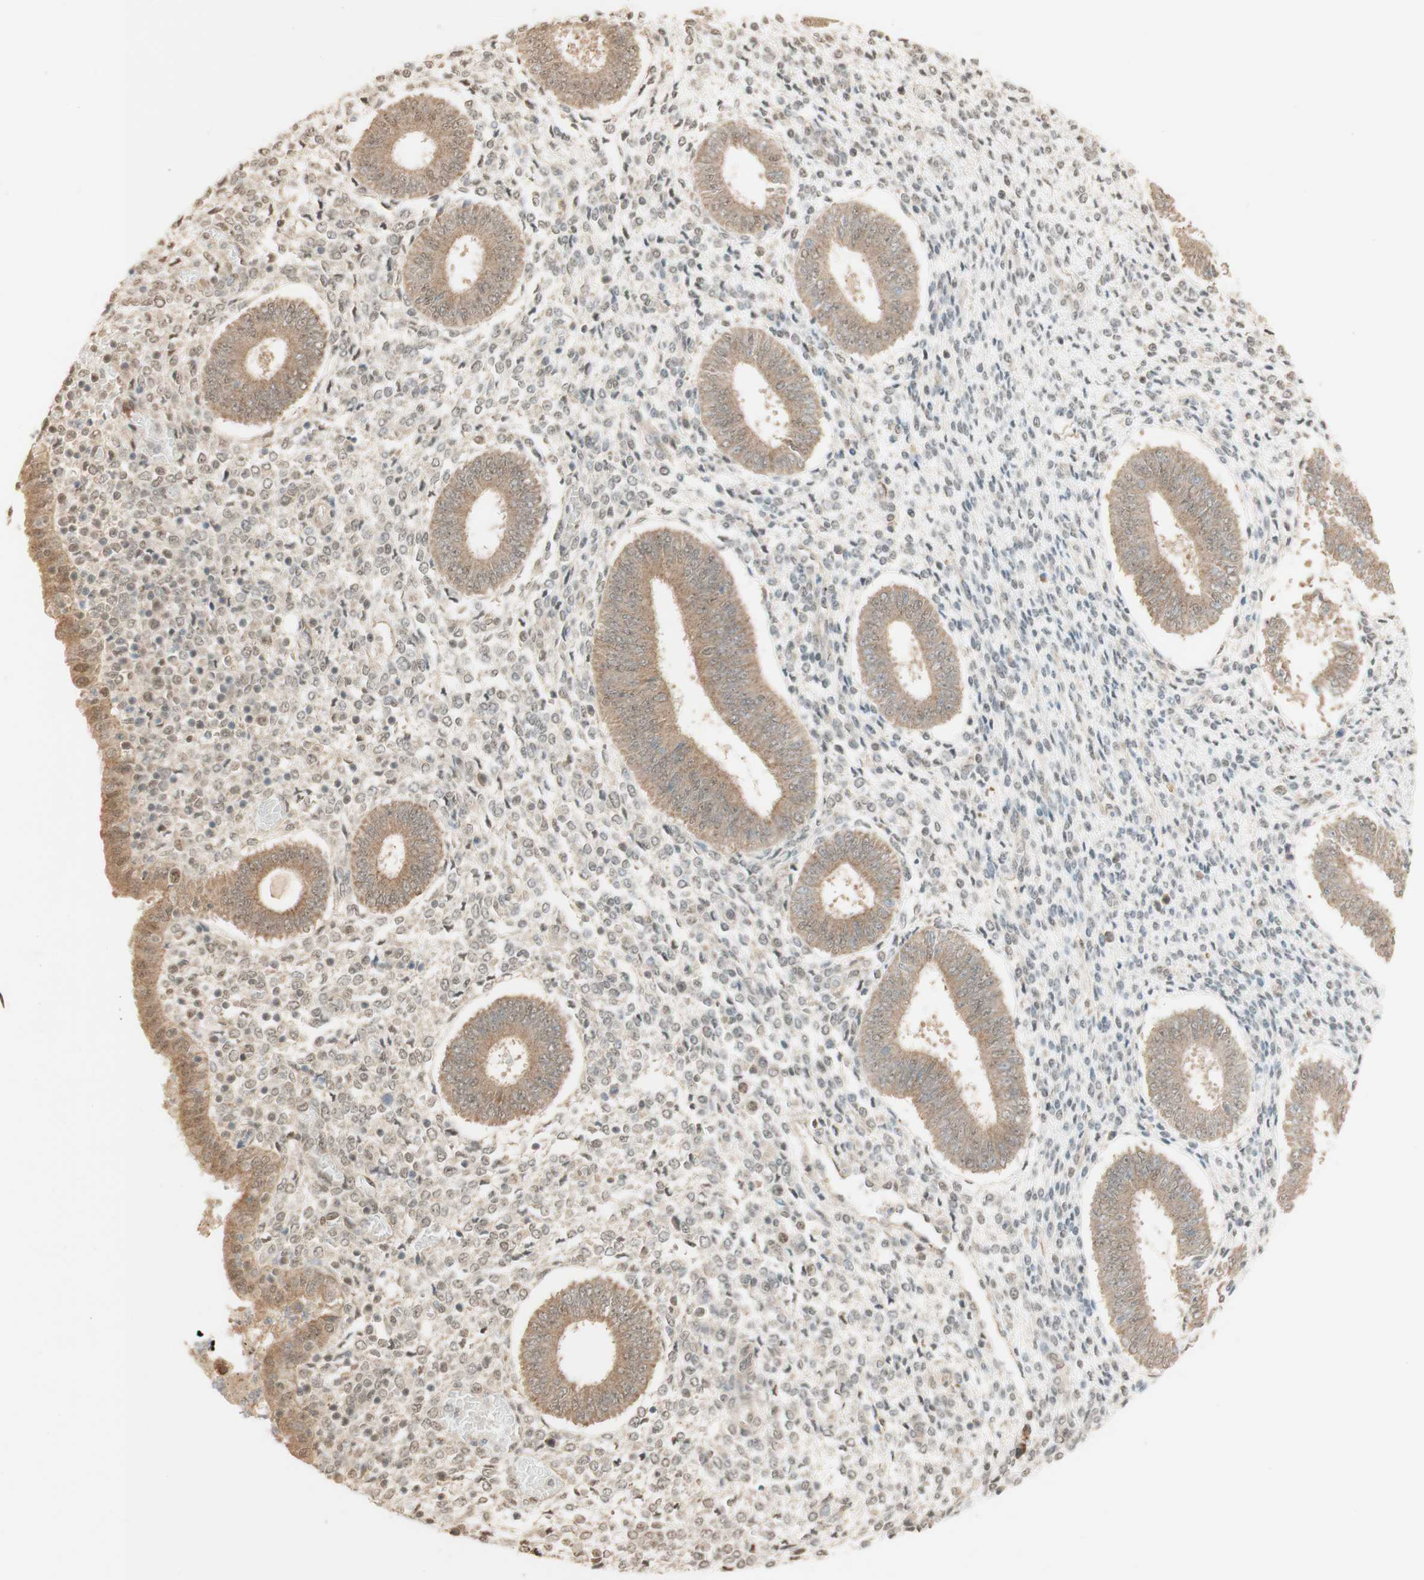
{"staining": {"intensity": "weak", "quantity": "25%-75%", "location": "cytoplasmic/membranous,nuclear"}, "tissue": "endometrium", "cell_type": "Cells in endometrial stroma", "image_type": "normal", "snomed": [{"axis": "morphology", "description": "Normal tissue, NOS"}, {"axis": "topography", "description": "Endometrium"}], "caption": "A low amount of weak cytoplasmic/membranous,nuclear expression is appreciated in about 25%-75% of cells in endometrial stroma in normal endometrium.", "gene": "SPINT2", "patient": {"sex": "female", "age": 35}}